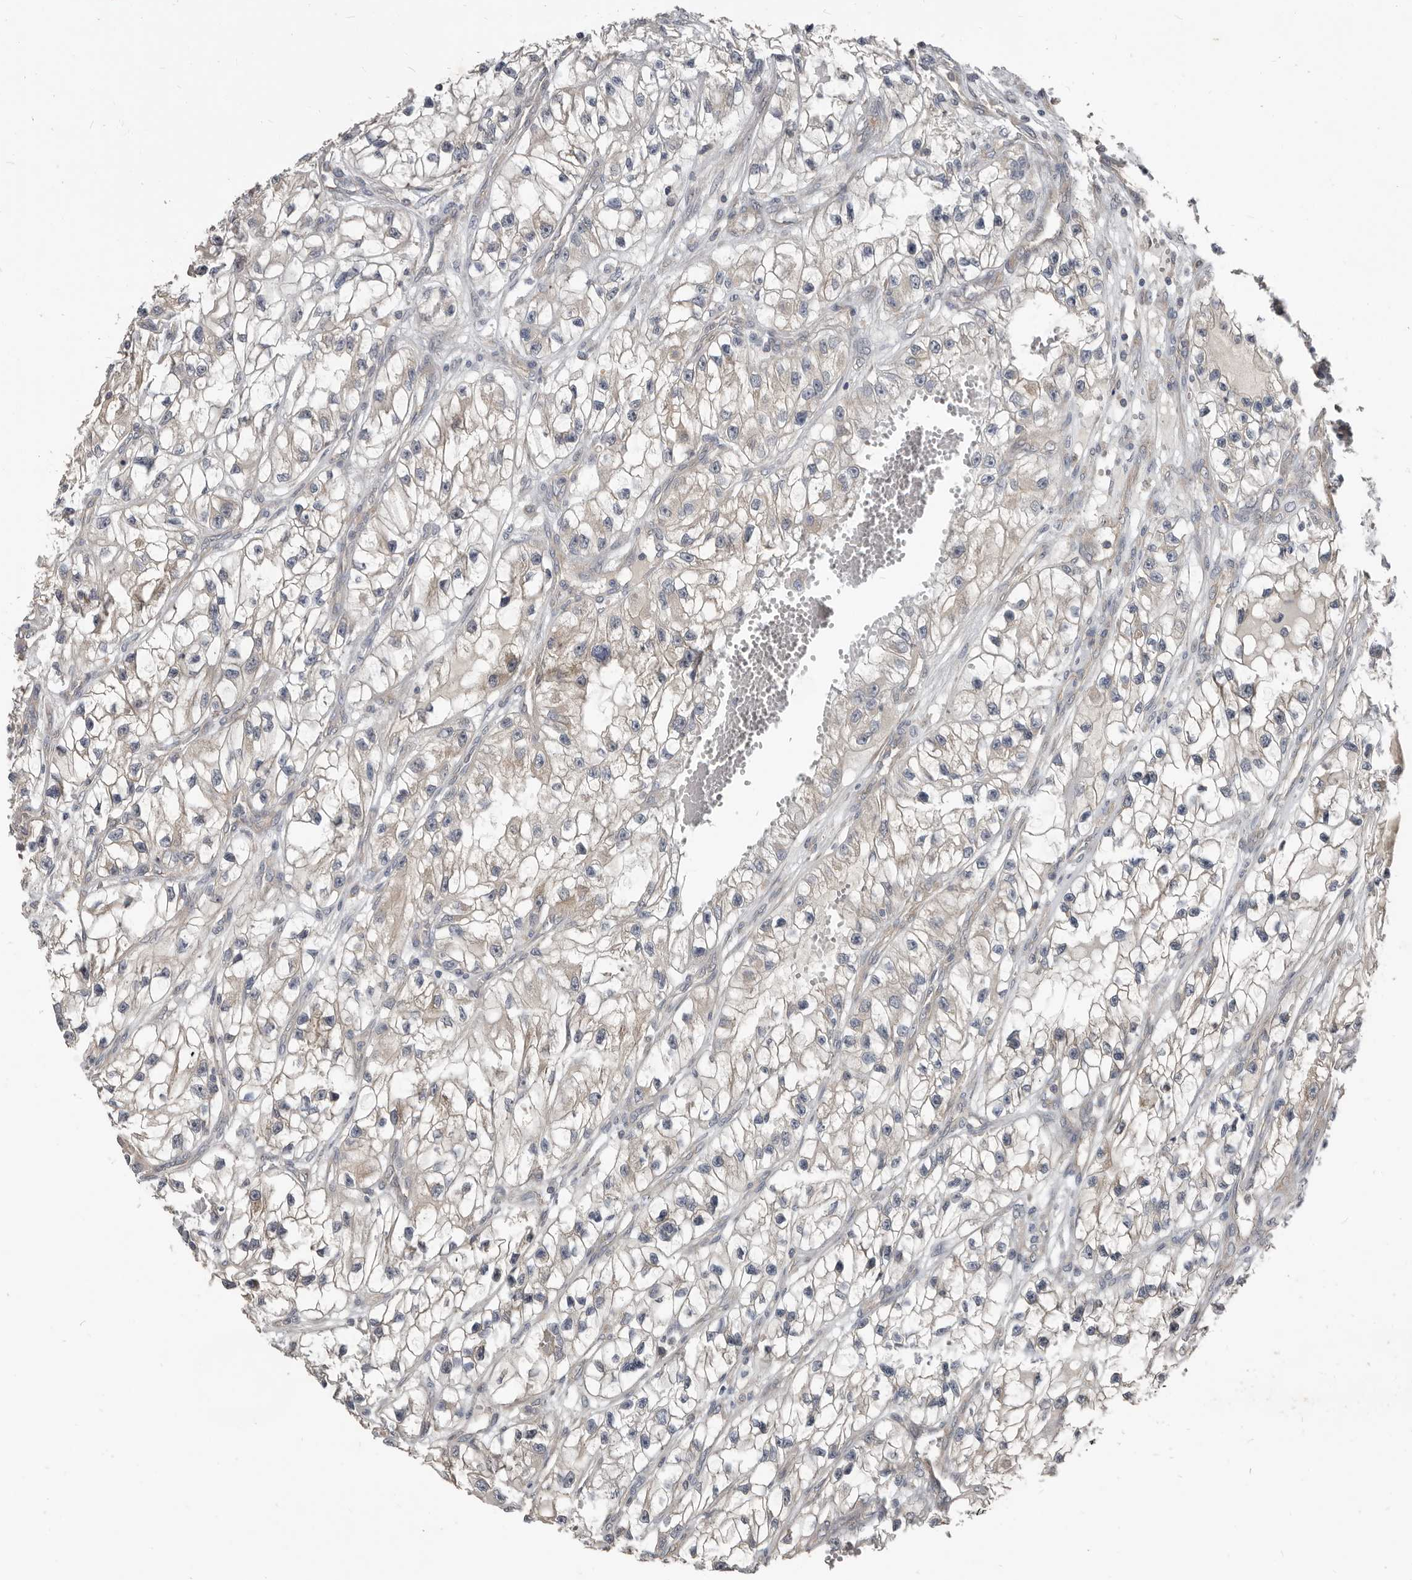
{"staining": {"intensity": "weak", "quantity": "25%-75%", "location": "cytoplasmic/membranous"}, "tissue": "renal cancer", "cell_type": "Tumor cells", "image_type": "cancer", "snomed": [{"axis": "morphology", "description": "Adenocarcinoma, NOS"}, {"axis": "topography", "description": "Kidney"}], "caption": "Protein analysis of renal cancer (adenocarcinoma) tissue shows weak cytoplasmic/membranous positivity in approximately 25%-75% of tumor cells.", "gene": "AKNAD1", "patient": {"sex": "female", "age": 57}}